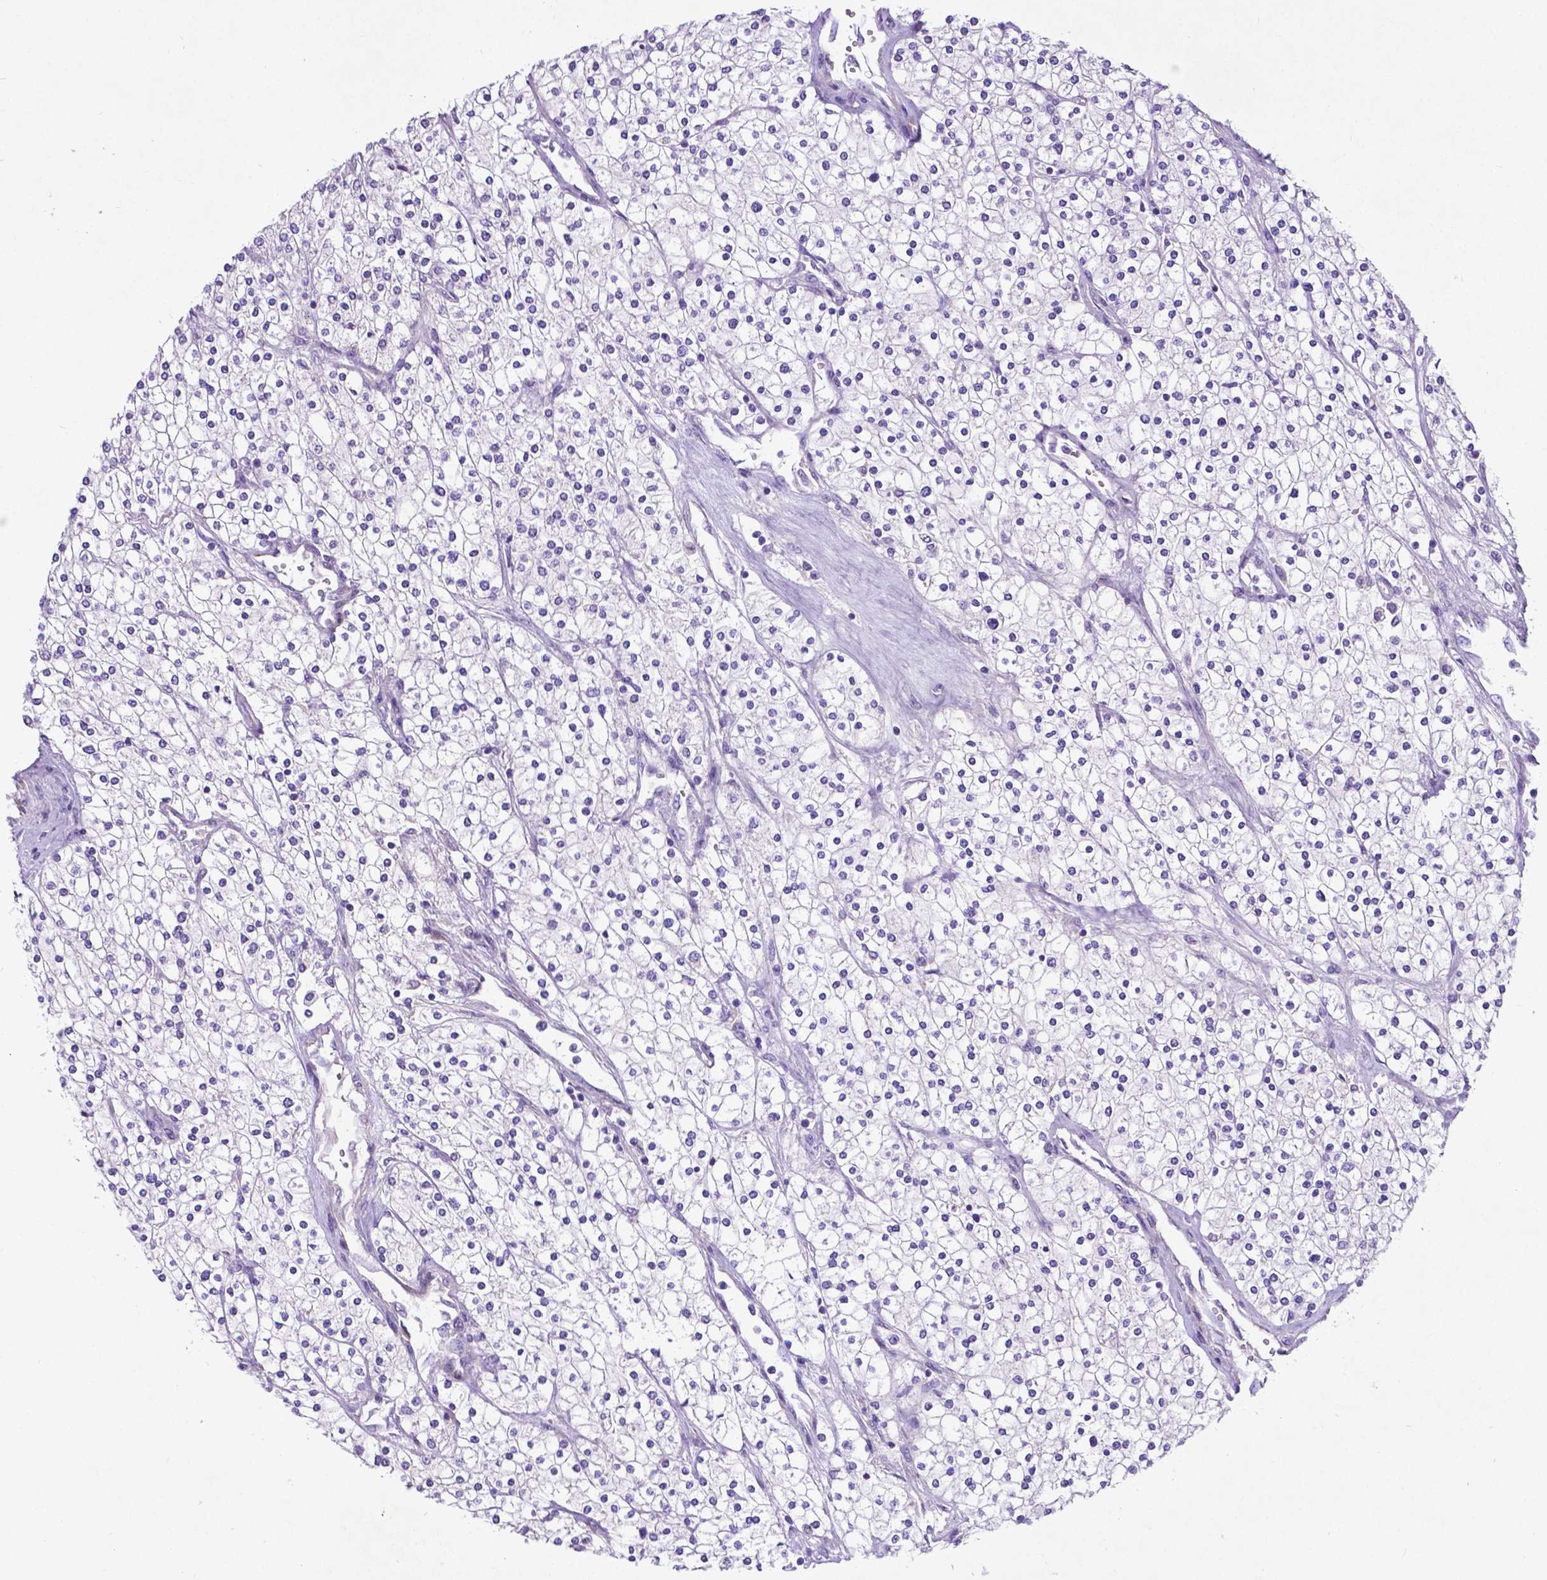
{"staining": {"intensity": "negative", "quantity": "none", "location": "none"}, "tissue": "renal cancer", "cell_type": "Tumor cells", "image_type": "cancer", "snomed": [{"axis": "morphology", "description": "Adenocarcinoma, NOS"}, {"axis": "topography", "description": "Kidney"}], "caption": "High magnification brightfield microscopy of renal cancer (adenocarcinoma) stained with DAB (3,3'-diaminobenzidine) (brown) and counterstained with hematoxylin (blue): tumor cells show no significant expression.", "gene": "PFKFB4", "patient": {"sex": "male", "age": 80}}